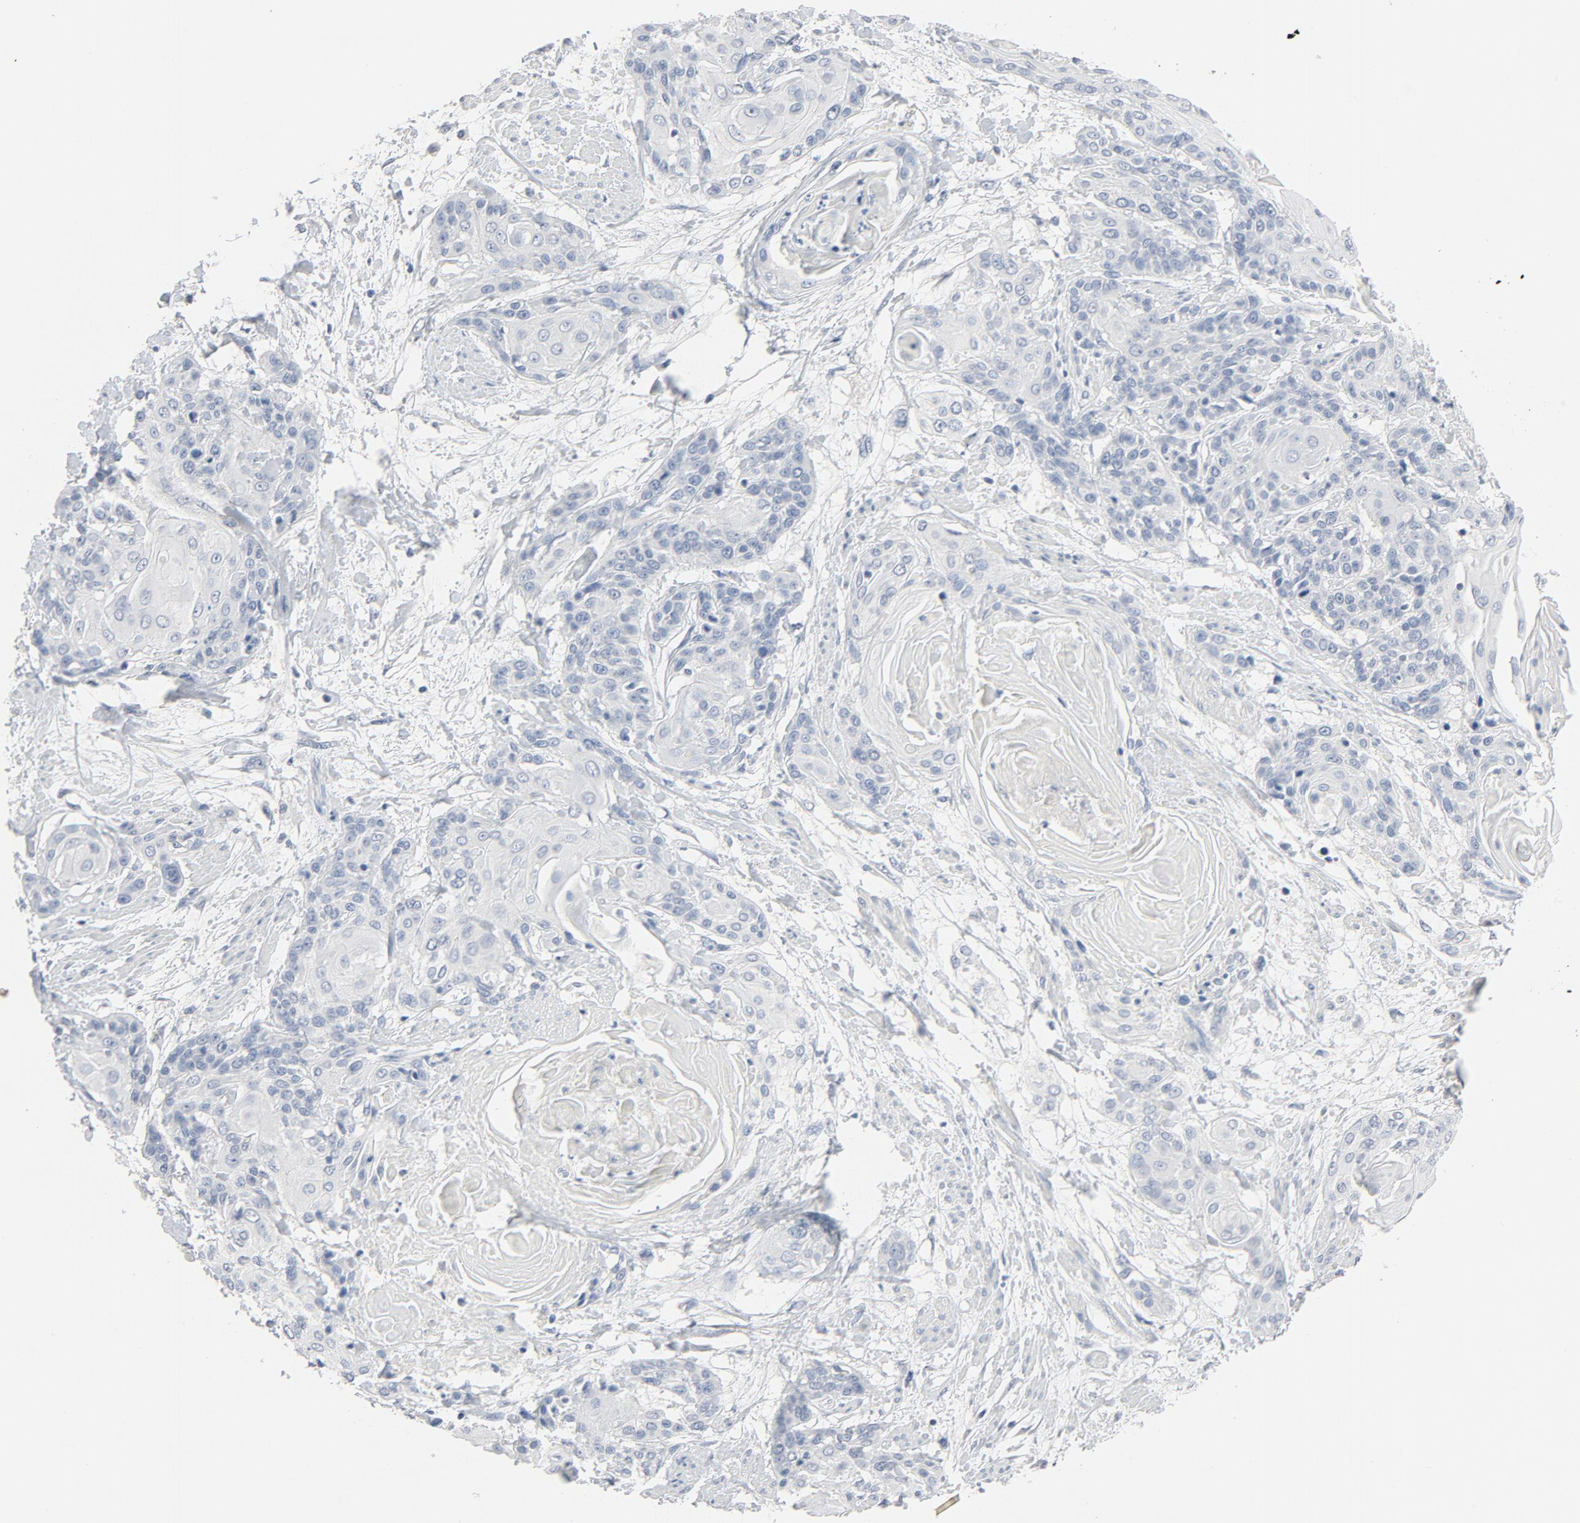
{"staining": {"intensity": "negative", "quantity": "none", "location": "none"}, "tissue": "cervical cancer", "cell_type": "Tumor cells", "image_type": "cancer", "snomed": [{"axis": "morphology", "description": "Squamous cell carcinoma, NOS"}, {"axis": "topography", "description": "Cervix"}], "caption": "Micrograph shows no significant protein expression in tumor cells of cervical cancer (squamous cell carcinoma).", "gene": "ZCCHC13", "patient": {"sex": "female", "age": 57}}